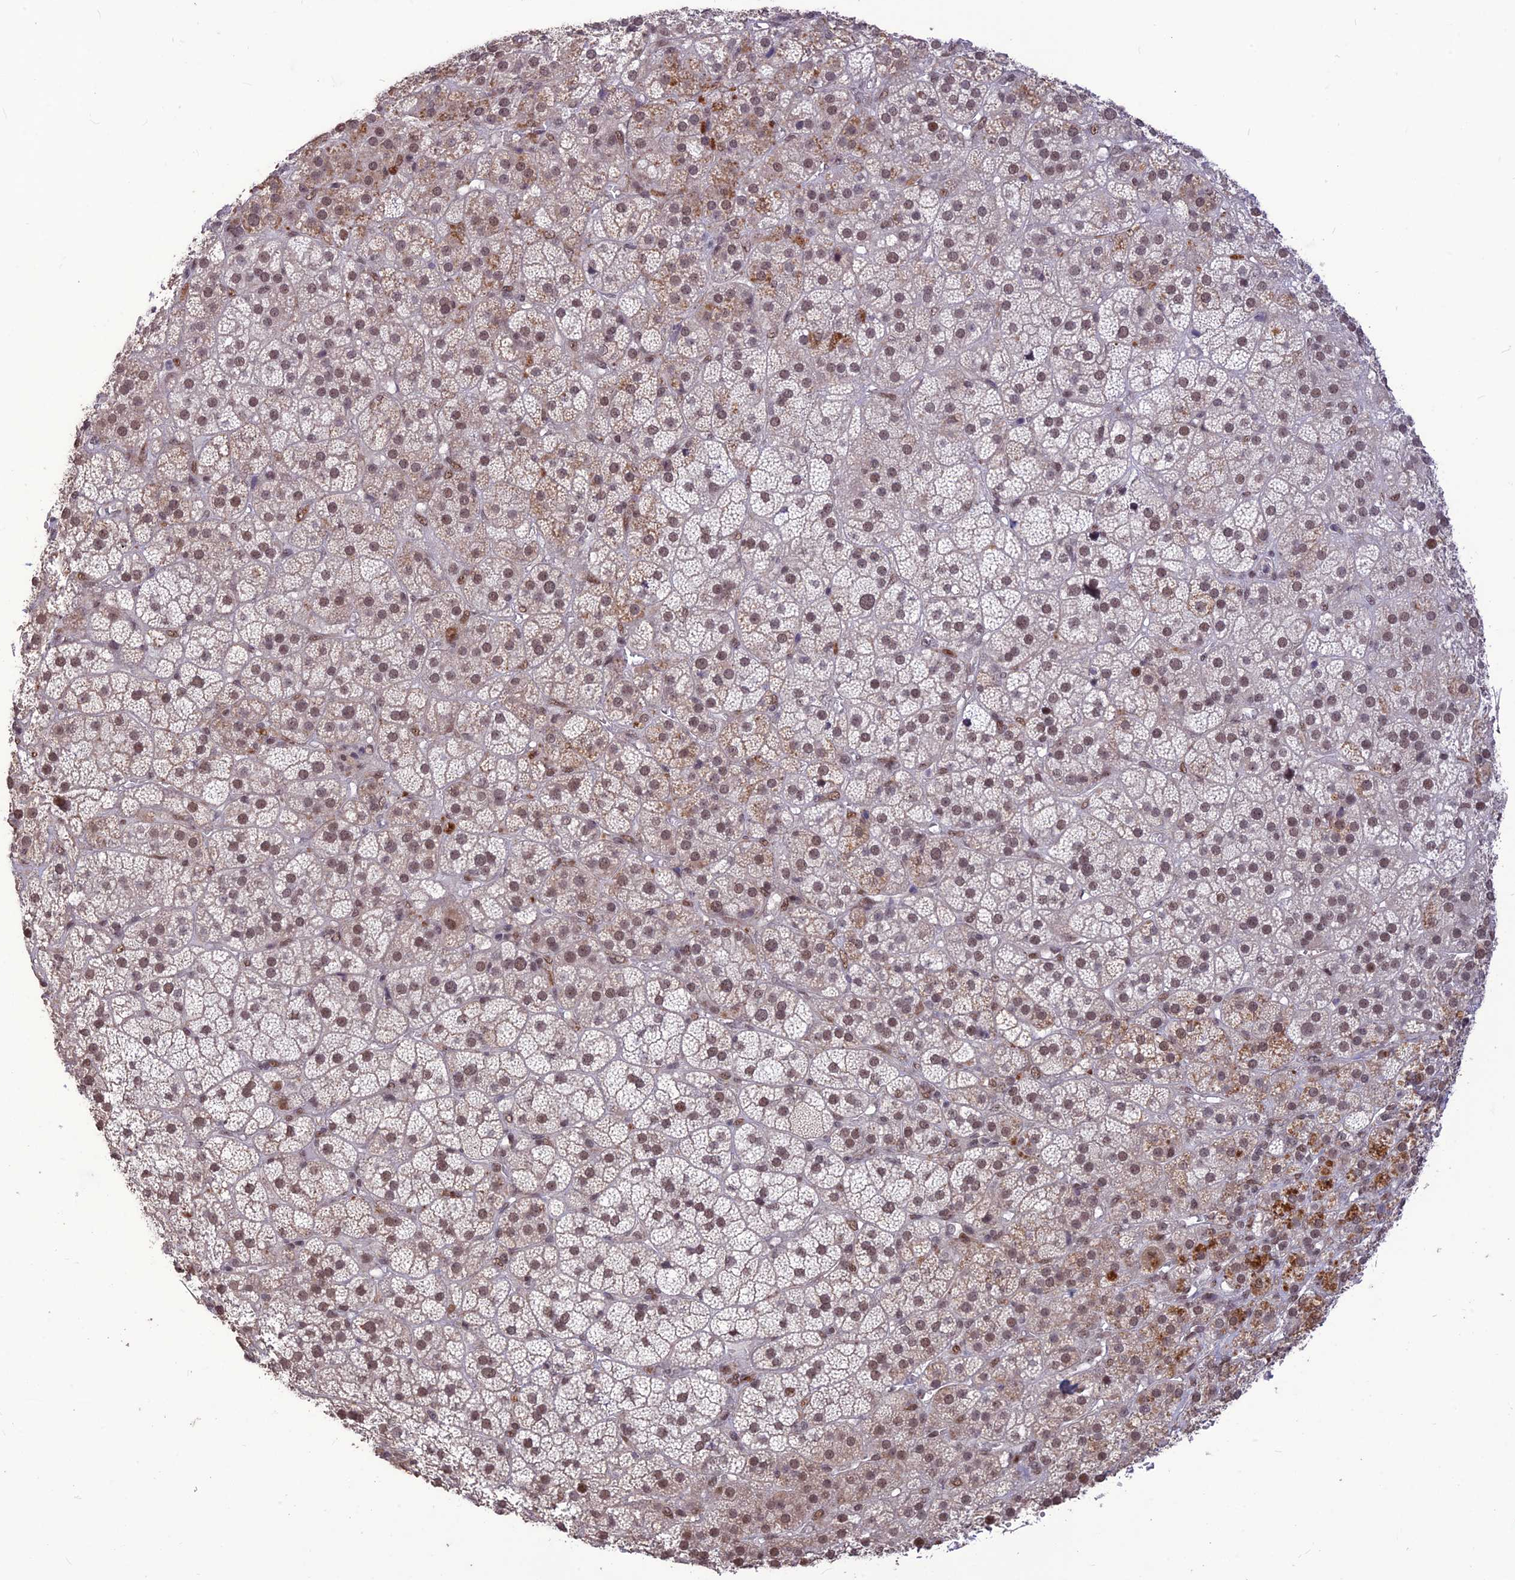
{"staining": {"intensity": "moderate", "quantity": "25%-75%", "location": "nuclear"}, "tissue": "adrenal gland", "cell_type": "Glandular cells", "image_type": "normal", "snomed": [{"axis": "morphology", "description": "Normal tissue, NOS"}, {"axis": "topography", "description": "Adrenal gland"}], "caption": "Protein positivity by immunohistochemistry (IHC) reveals moderate nuclear expression in about 25%-75% of glandular cells in normal adrenal gland. Immunohistochemistry (ihc) stains the protein of interest in brown and the nuclei are stained blue.", "gene": "DIS3", "patient": {"sex": "female", "age": 70}}